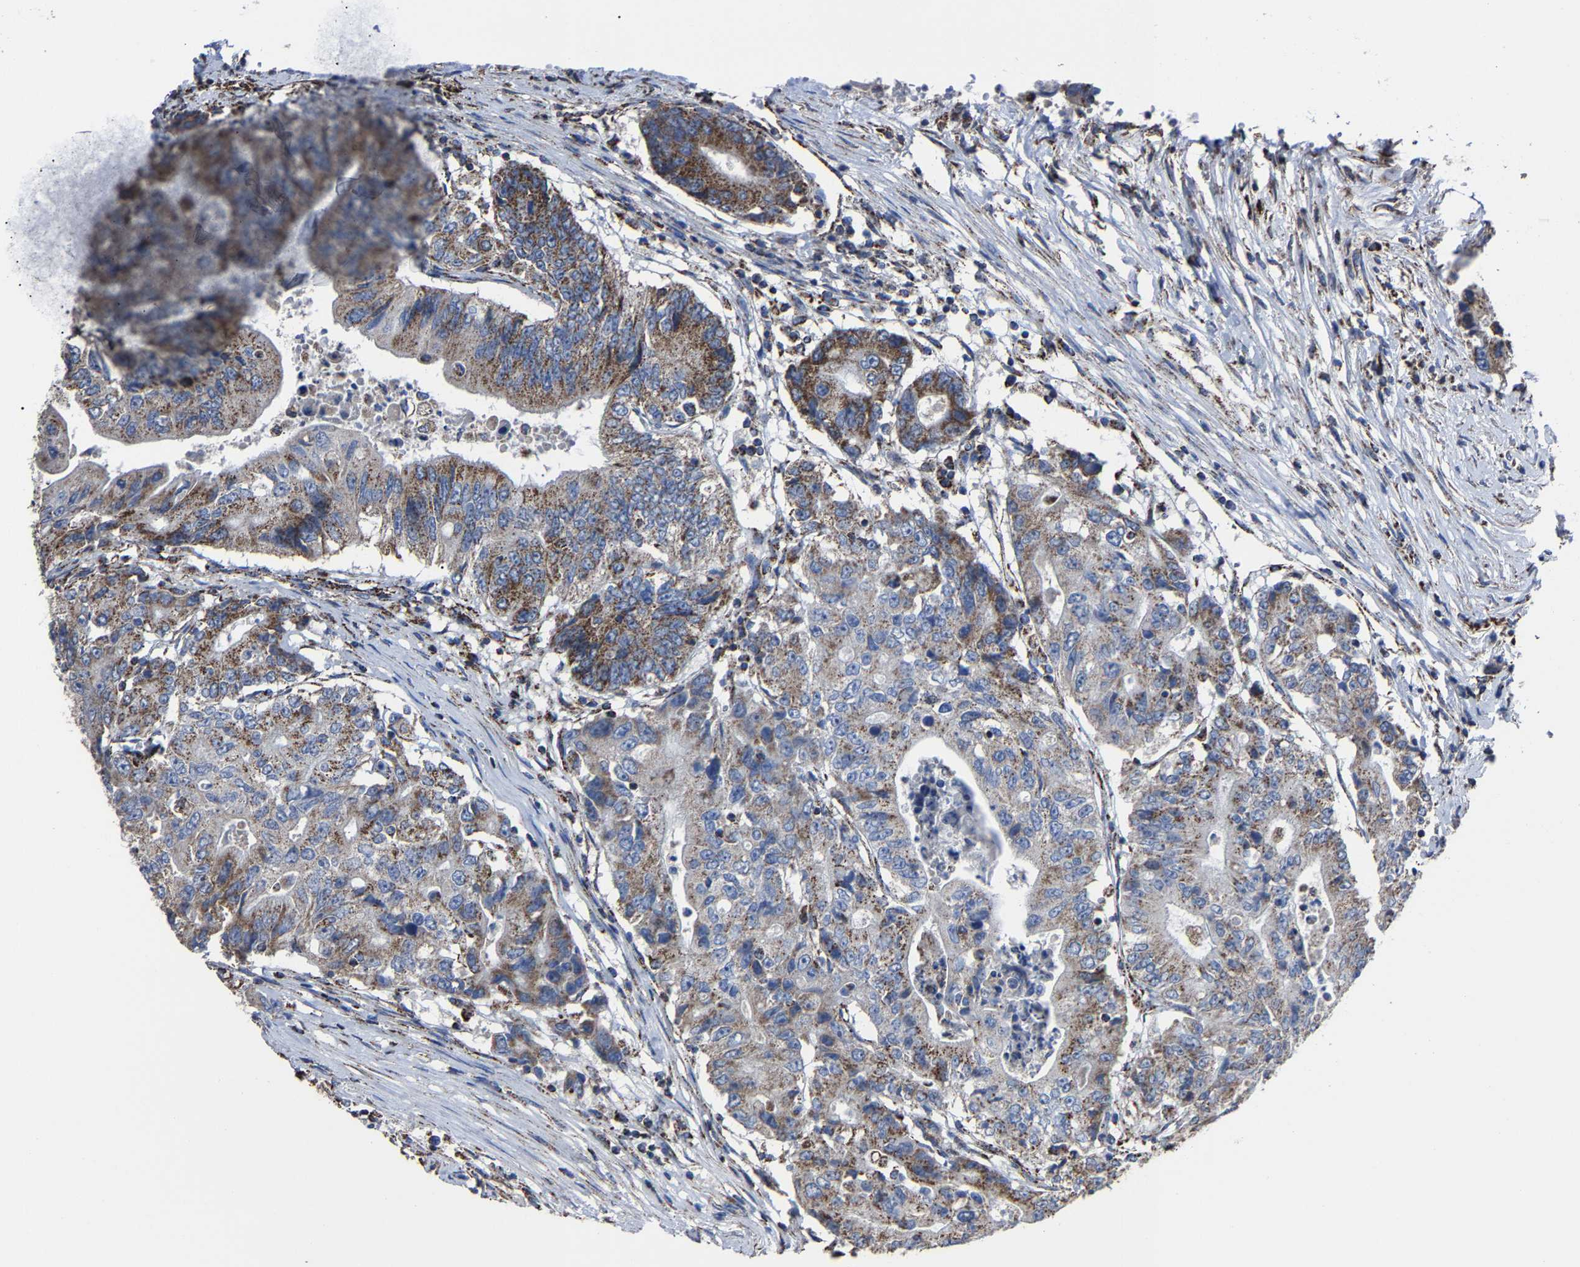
{"staining": {"intensity": "moderate", "quantity": ">75%", "location": "cytoplasmic/membranous"}, "tissue": "colorectal cancer", "cell_type": "Tumor cells", "image_type": "cancer", "snomed": [{"axis": "morphology", "description": "Adenocarcinoma, NOS"}, {"axis": "topography", "description": "Colon"}], "caption": "A brown stain labels moderate cytoplasmic/membranous expression of a protein in adenocarcinoma (colorectal) tumor cells. The staining is performed using DAB (3,3'-diaminobenzidine) brown chromogen to label protein expression. The nuclei are counter-stained blue using hematoxylin.", "gene": "NDUFV3", "patient": {"sex": "female", "age": 77}}